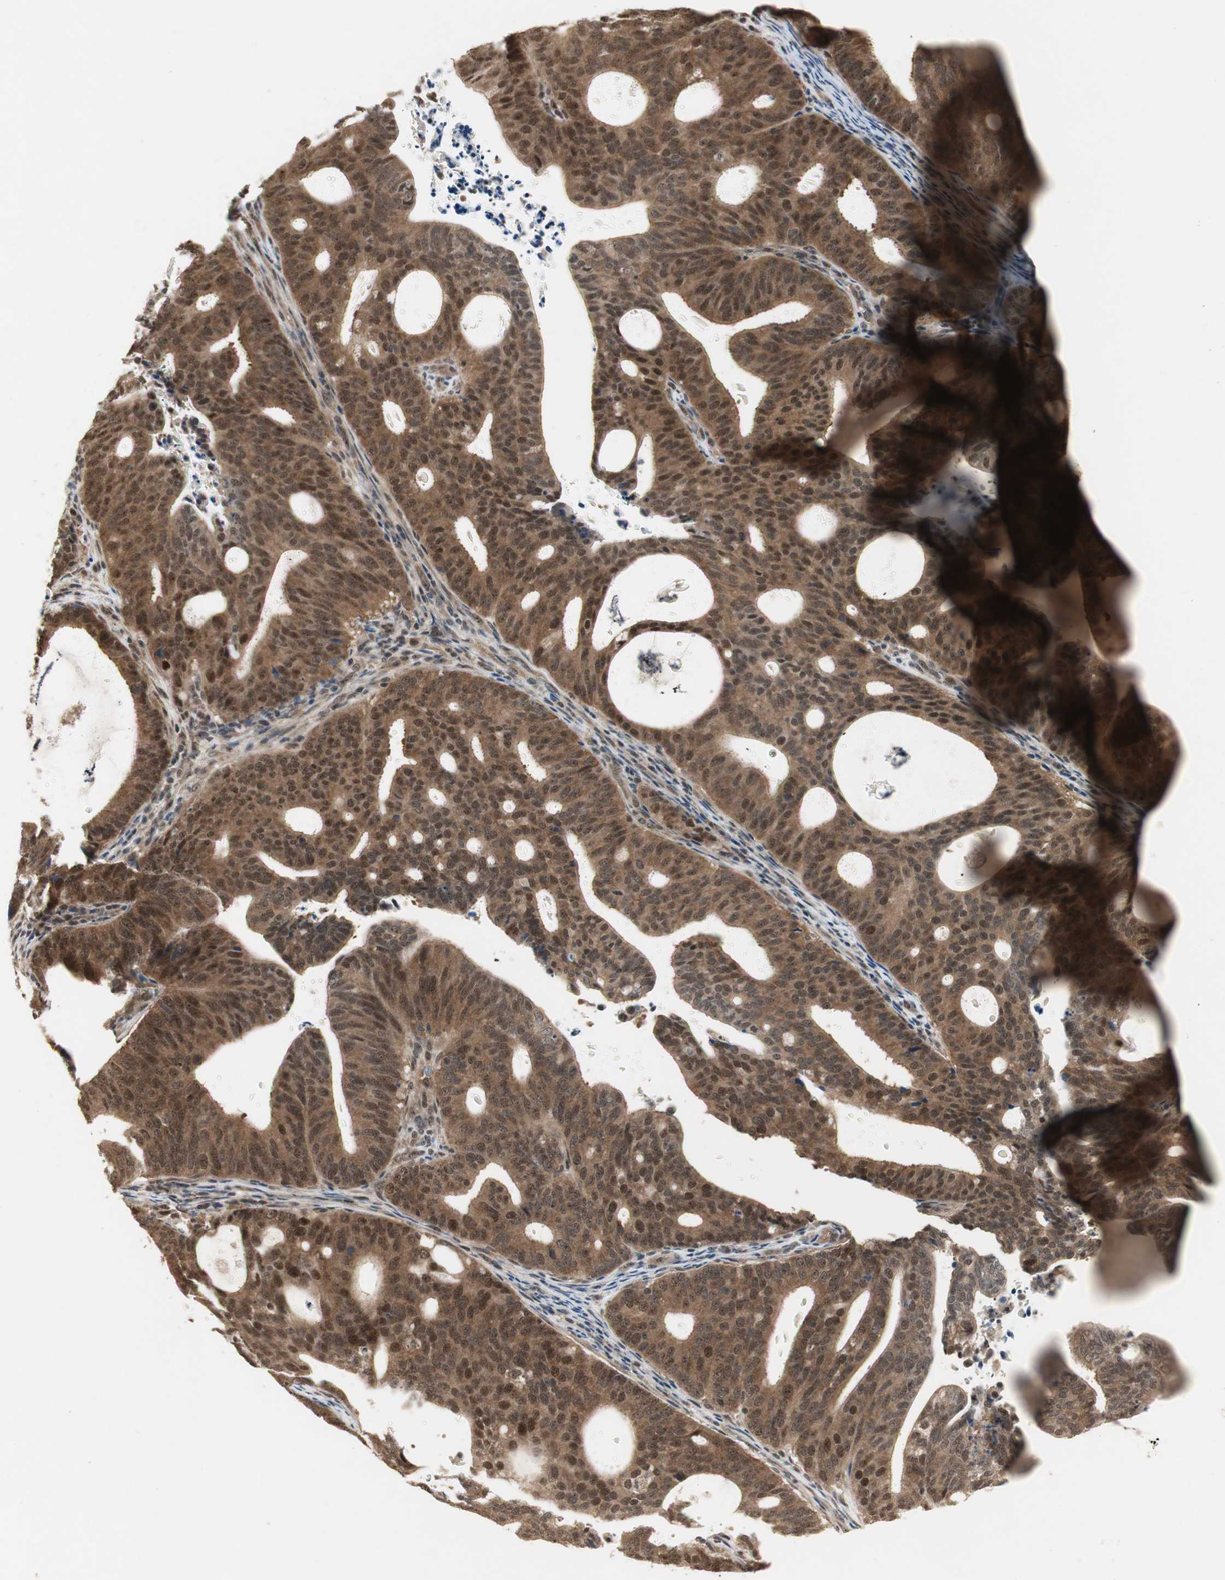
{"staining": {"intensity": "strong", "quantity": ">75%", "location": "cytoplasmic/membranous,nuclear"}, "tissue": "endometrial cancer", "cell_type": "Tumor cells", "image_type": "cancer", "snomed": [{"axis": "morphology", "description": "Adenocarcinoma, NOS"}, {"axis": "topography", "description": "Uterus"}], "caption": "Endometrial adenocarcinoma tissue reveals strong cytoplasmic/membranous and nuclear expression in about >75% of tumor cells, visualized by immunohistochemistry.", "gene": "CSNK2B", "patient": {"sex": "female", "age": 83}}